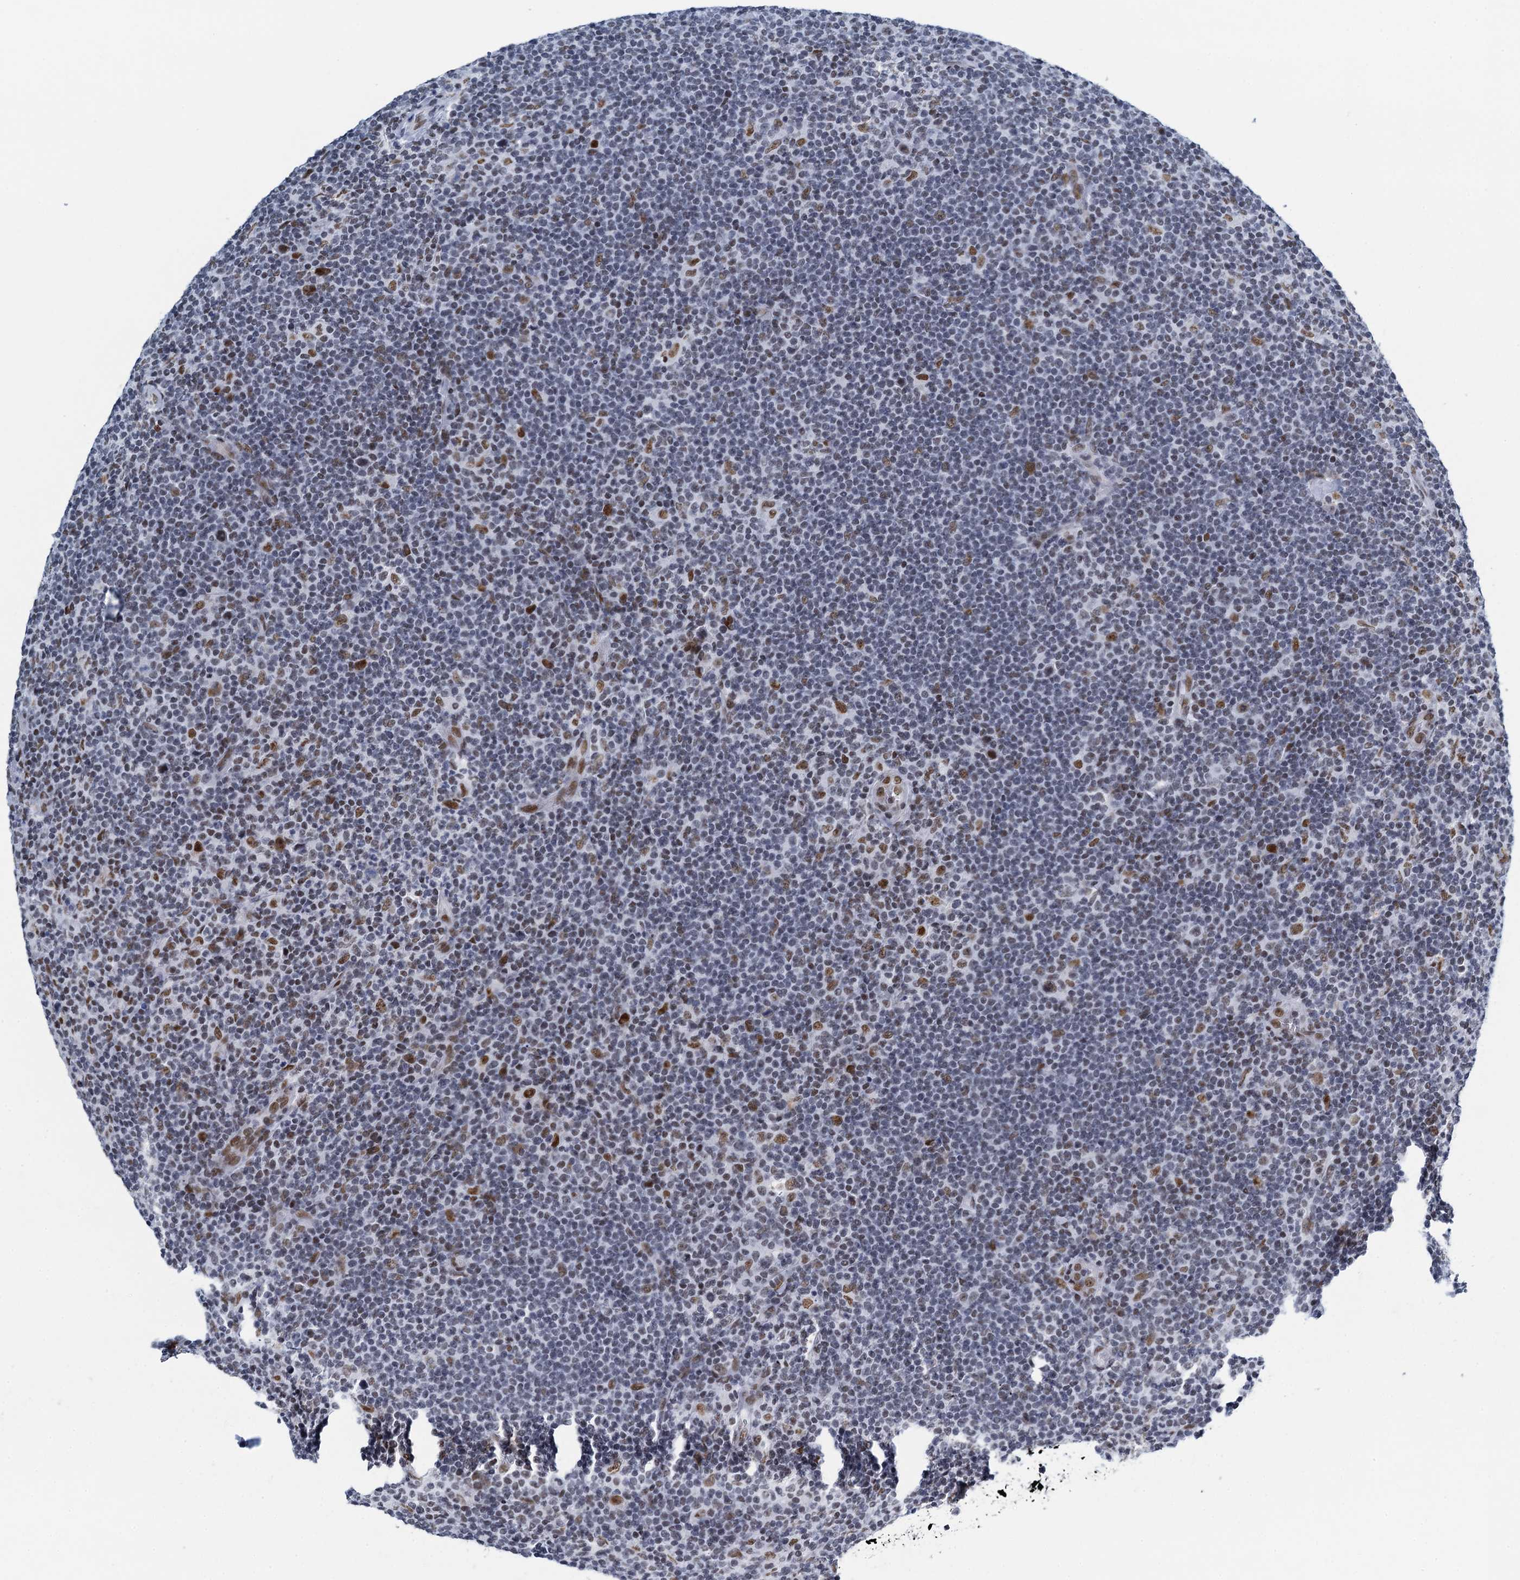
{"staining": {"intensity": "moderate", "quantity": ">75%", "location": "nuclear"}, "tissue": "lymphoma", "cell_type": "Tumor cells", "image_type": "cancer", "snomed": [{"axis": "morphology", "description": "Hodgkin's disease, NOS"}, {"axis": "topography", "description": "Lymph node"}], "caption": "Protein staining exhibits moderate nuclear staining in about >75% of tumor cells in Hodgkin's disease.", "gene": "HNRNPUL2", "patient": {"sex": "female", "age": 57}}